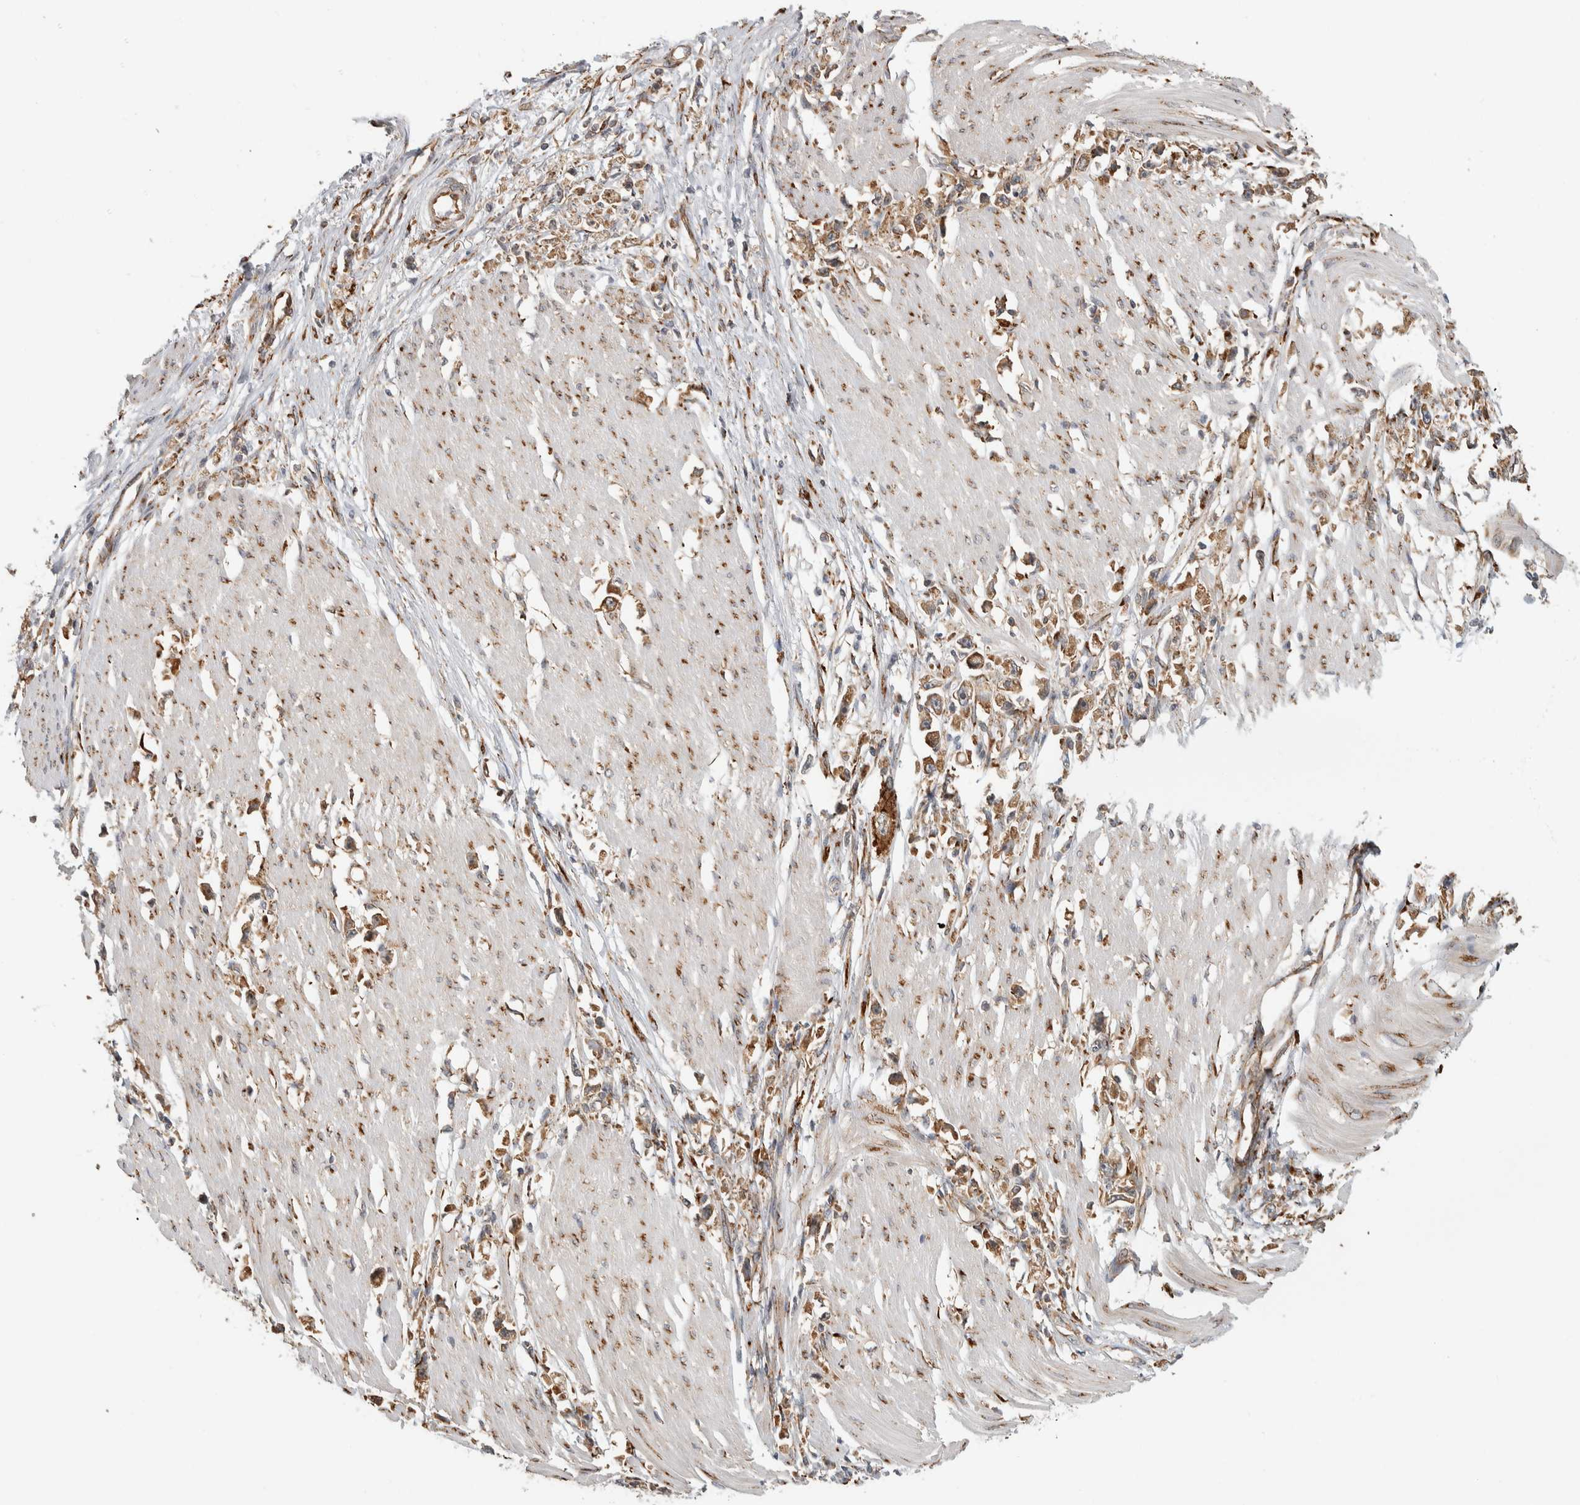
{"staining": {"intensity": "moderate", "quantity": ">75%", "location": "cytoplasmic/membranous"}, "tissue": "stomach cancer", "cell_type": "Tumor cells", "image_type": "cancer", "snomed": [{"axis": "morphology", "description": "Adenocarcinoma, NOS"}, {"axis": "topography", "description": "Stomach"}], "caption": "Human stomach cancer stained for a protein (brown) demonstrates moderate cytoplasmic/membranous positive positivity in about >75% of tumor cells.", "gene": "EIF3H", "patient": {"sex": "female", "age": 59}}